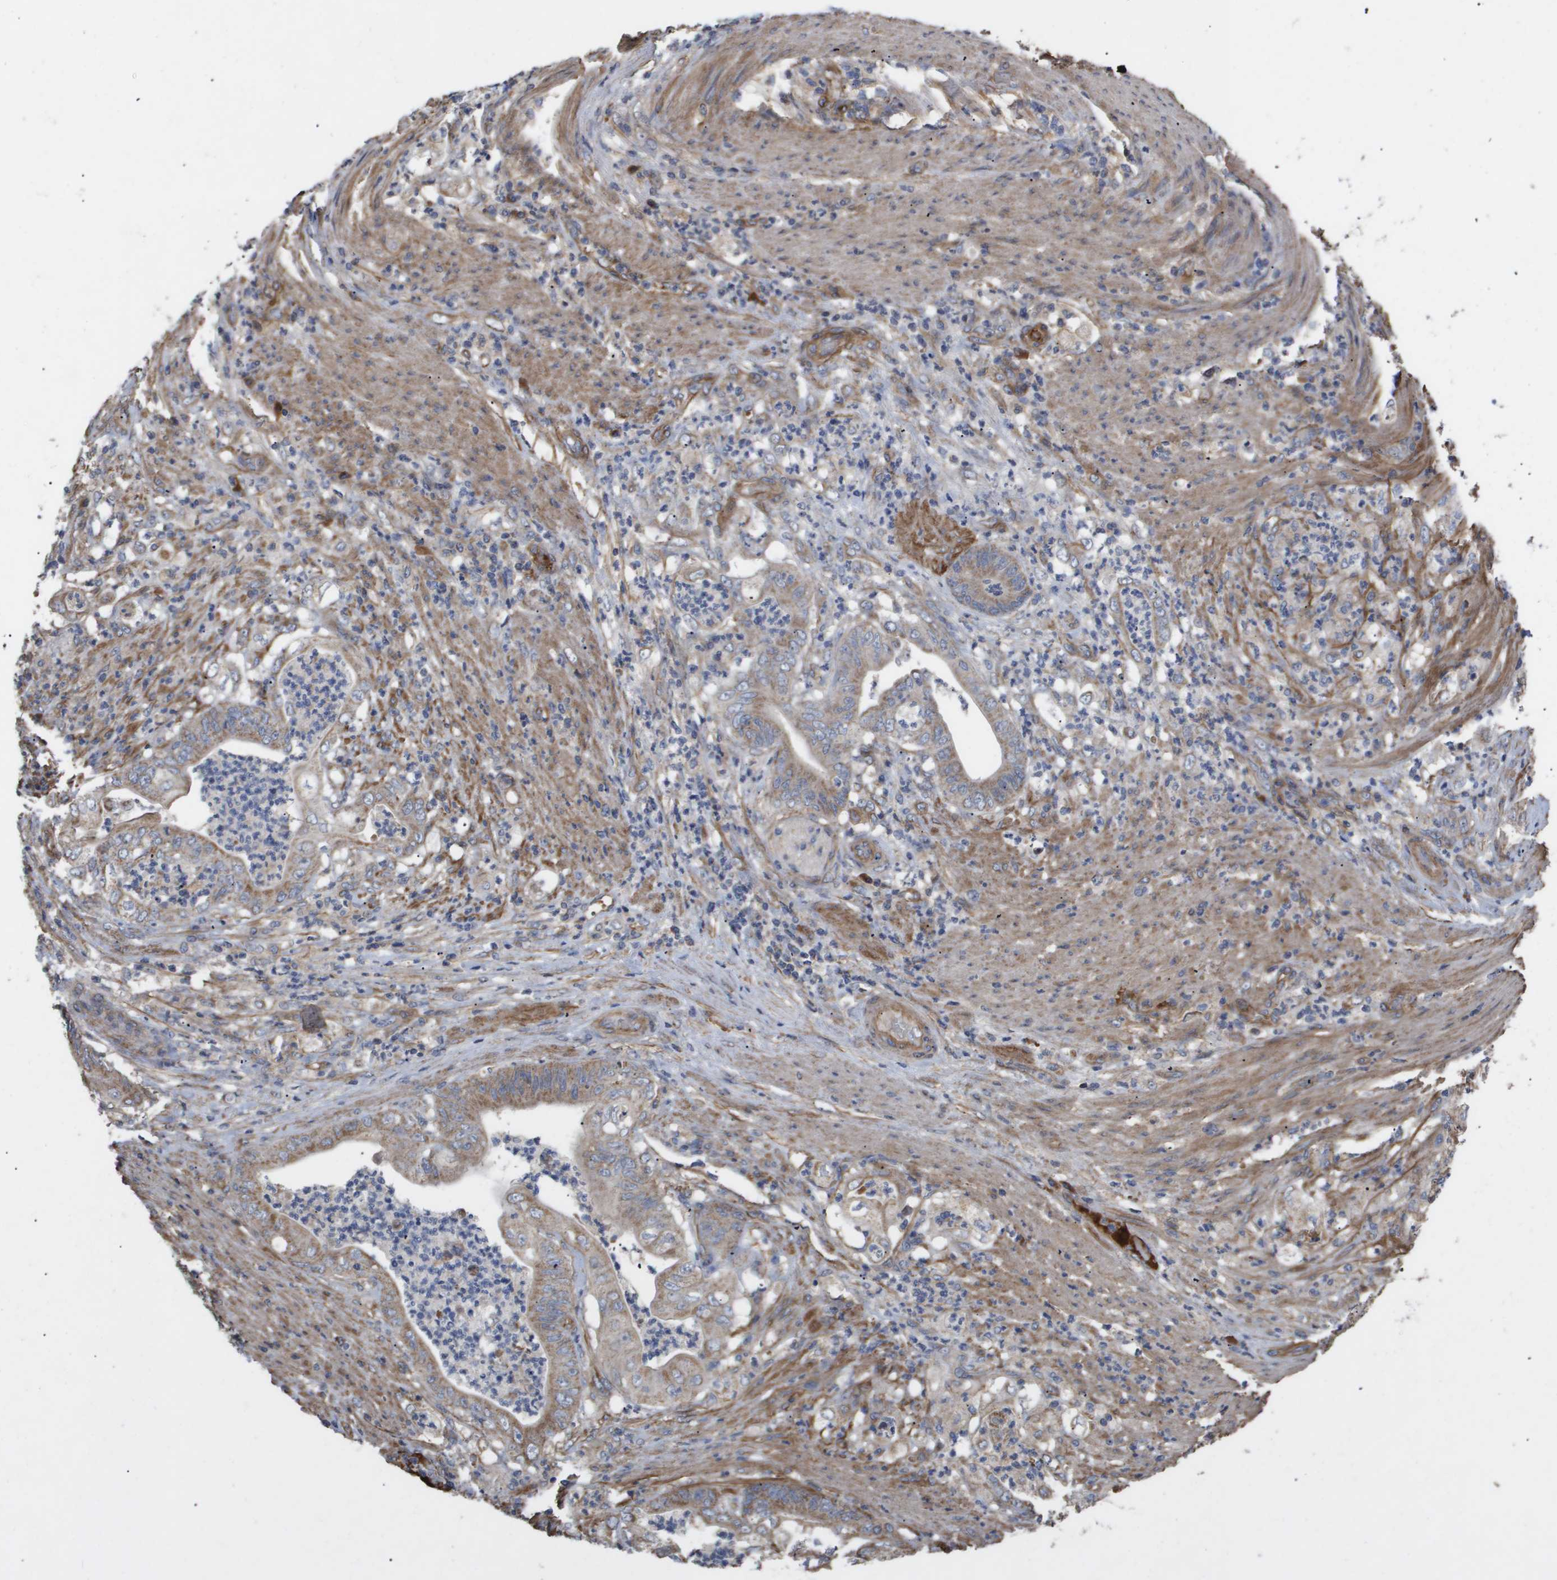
{"staining": {"intensity": "weak", "quantity": ">75%", "location": "cytoplasmic/membranous"}, "tissue": "stomach cancer", "cell_type": "Tumor cells", "image_type": "cancer", "snomed": [{"axis": "morphology", "description": "Adenocarcinoma, NOS"}, {"axis": "topography", "description": "Stomach"}], "caption": "Protein expression analysis of stomach adenocarcinoma exhibits weak cytoplasmic/membranous positivity in approximately >75% of tumor cells.", "gene": "TNS1", "patient": {"sex": "female", "age": 73}}